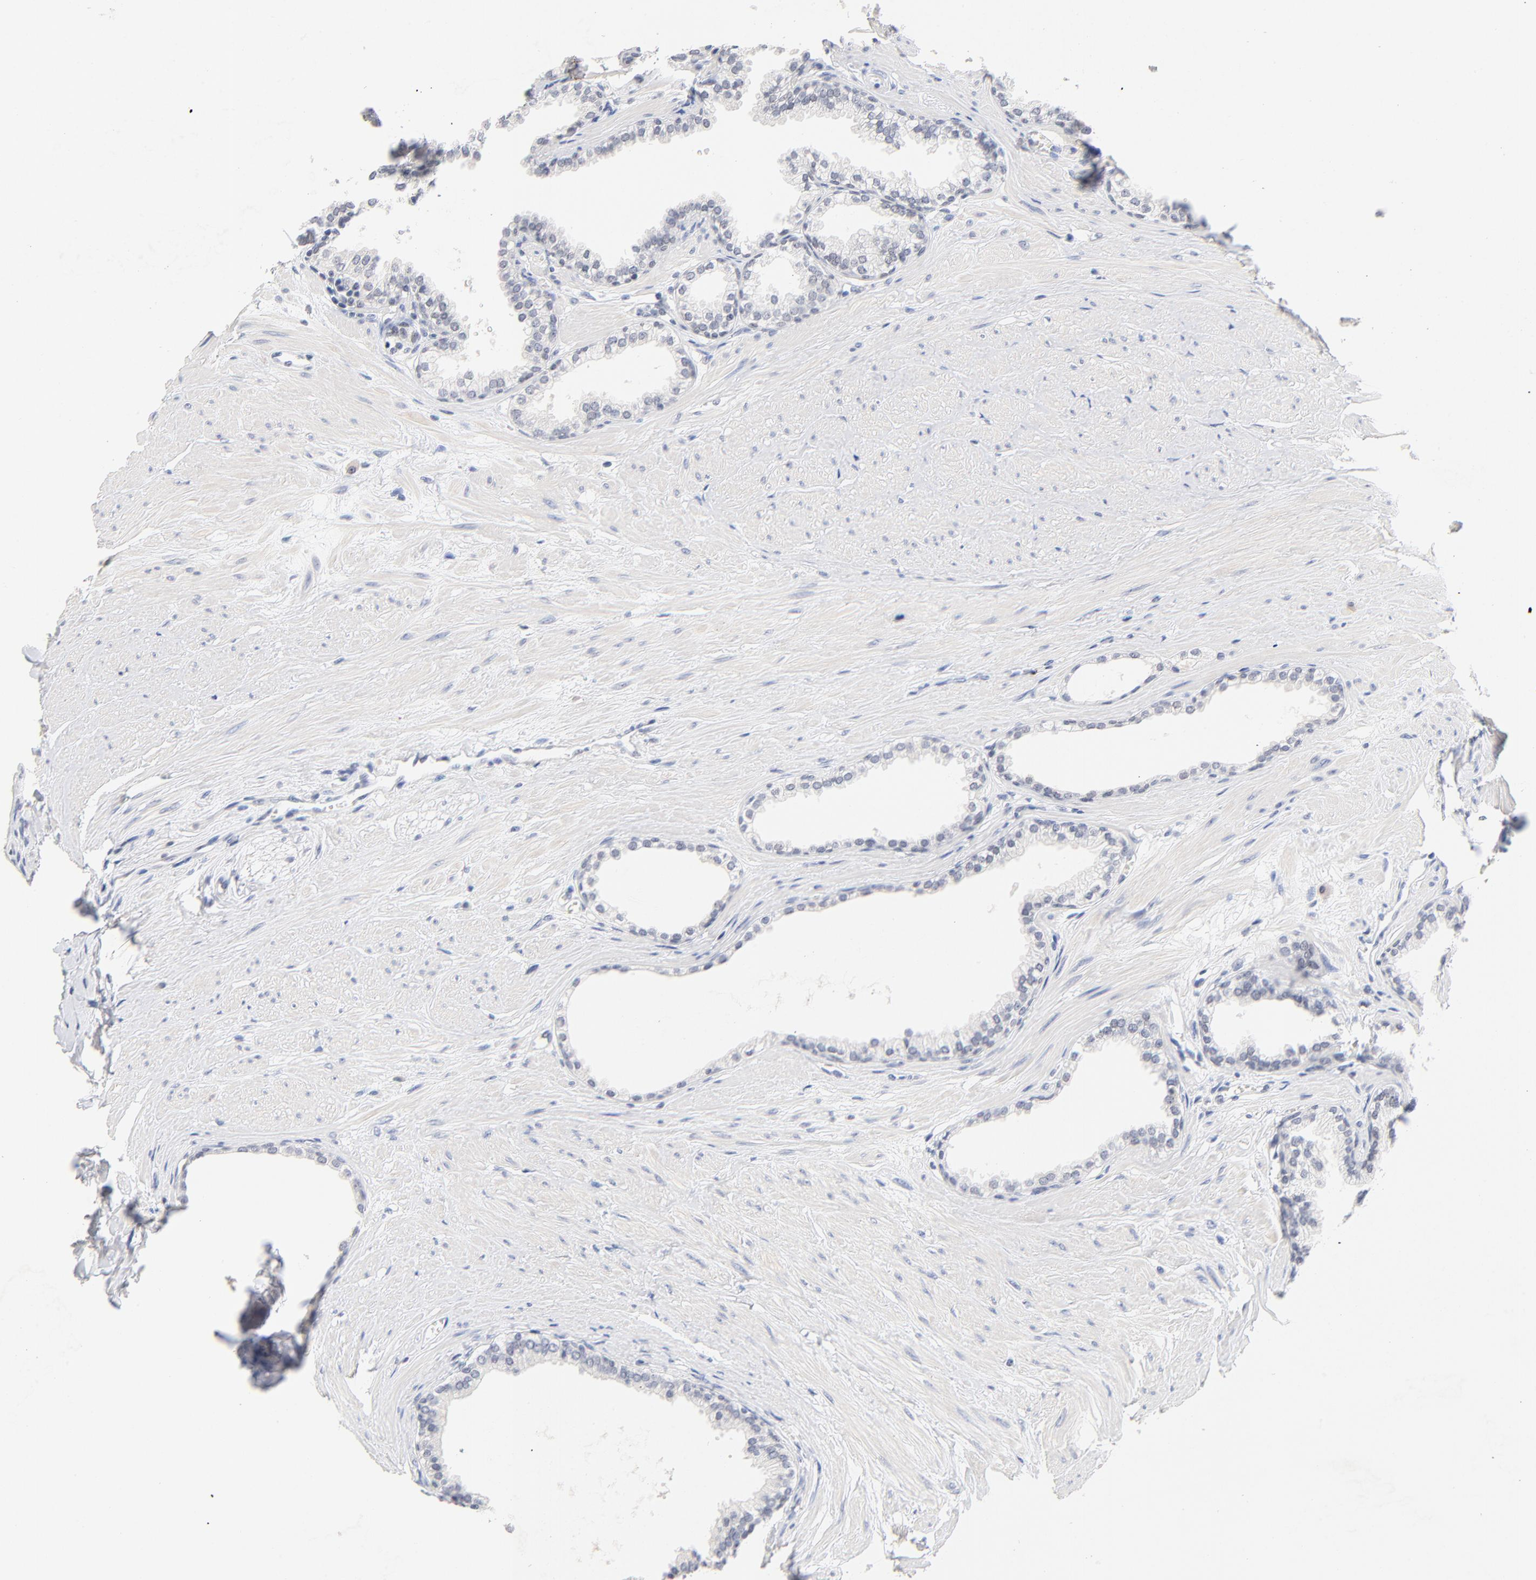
{"staining": {"intensity": "weak", "quantity": "<25%", "location": "nuclear"}, "tissue": "prostate", "cell_type": "Glandular cells", "image_type": "normal", "snomed": [{"axis": "morphology", "description": "Normal tissue, NOS"}, {"axis": "topography", "description": "Prostate"}], "caption": "This micrograph is of unremarkable prostate stained with IHC to label a protein in brown with the nuclei are counter-stained blue. There is no staining in glandular cells.", "gene": "ORC2", "patient": {"sex": "male", "age": 64}}